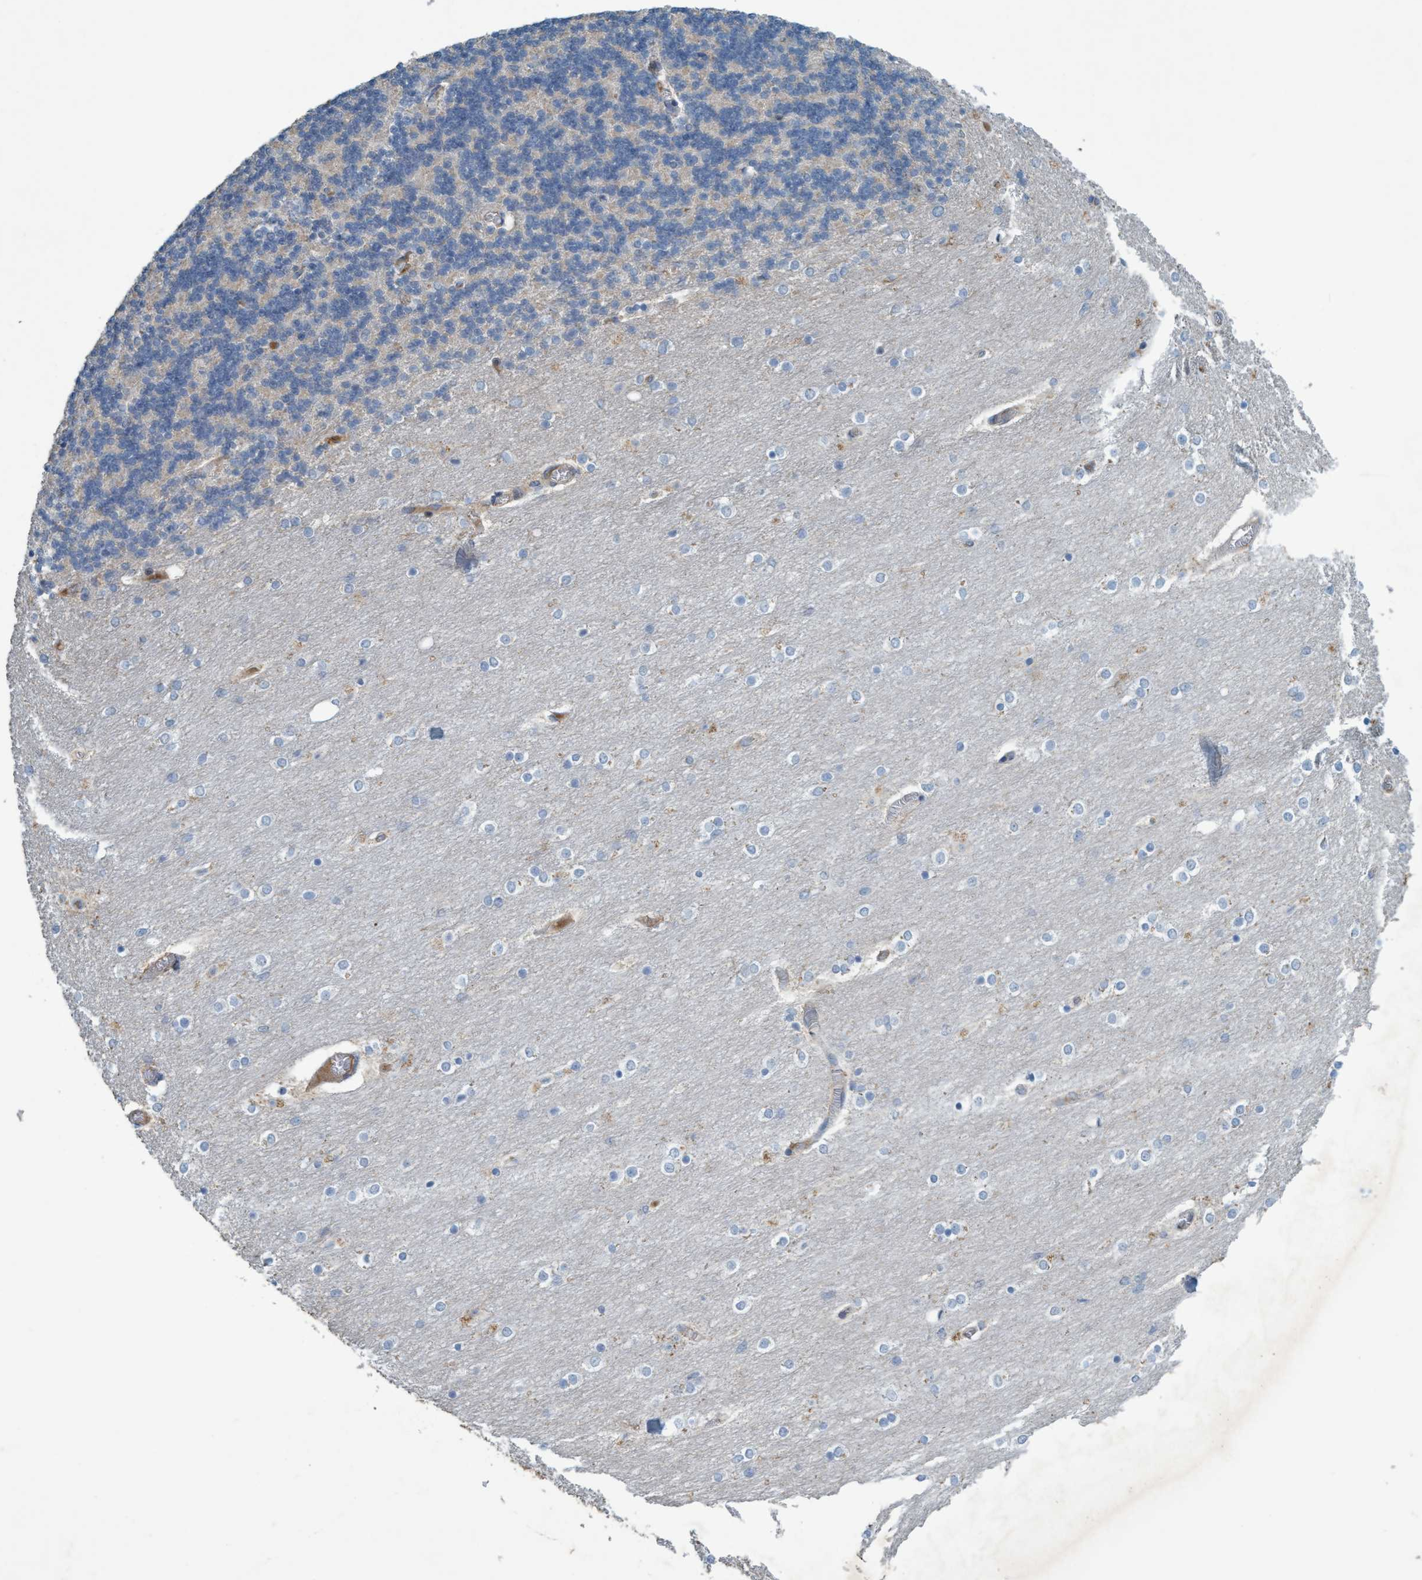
{"staining": {"intensity": "weak", "quantity": "25%-75%", "location": "cytoplasmic/membranous"}, "tissue": "cerebellum", "cell_type": "Cells in granular layer", "image_type": "normal", "snomed": [{"axis": "morphology", "description": "Normal tissue, NOS"}, {"axis": "topography", "description": "Cerebellum"}], "caption": "Immunohistochemistry photomicrograph of normal cerebellum: cerebellum stained using immunohistochemistry shows low levels of weak protein expression localized specifically in the cytoplasmic/membranous of cells in granular layer, appearing as a cytoplasmic/membranous brown color.", "gene": "RNF208", "patient": {"sex": "female", "age": 54}}